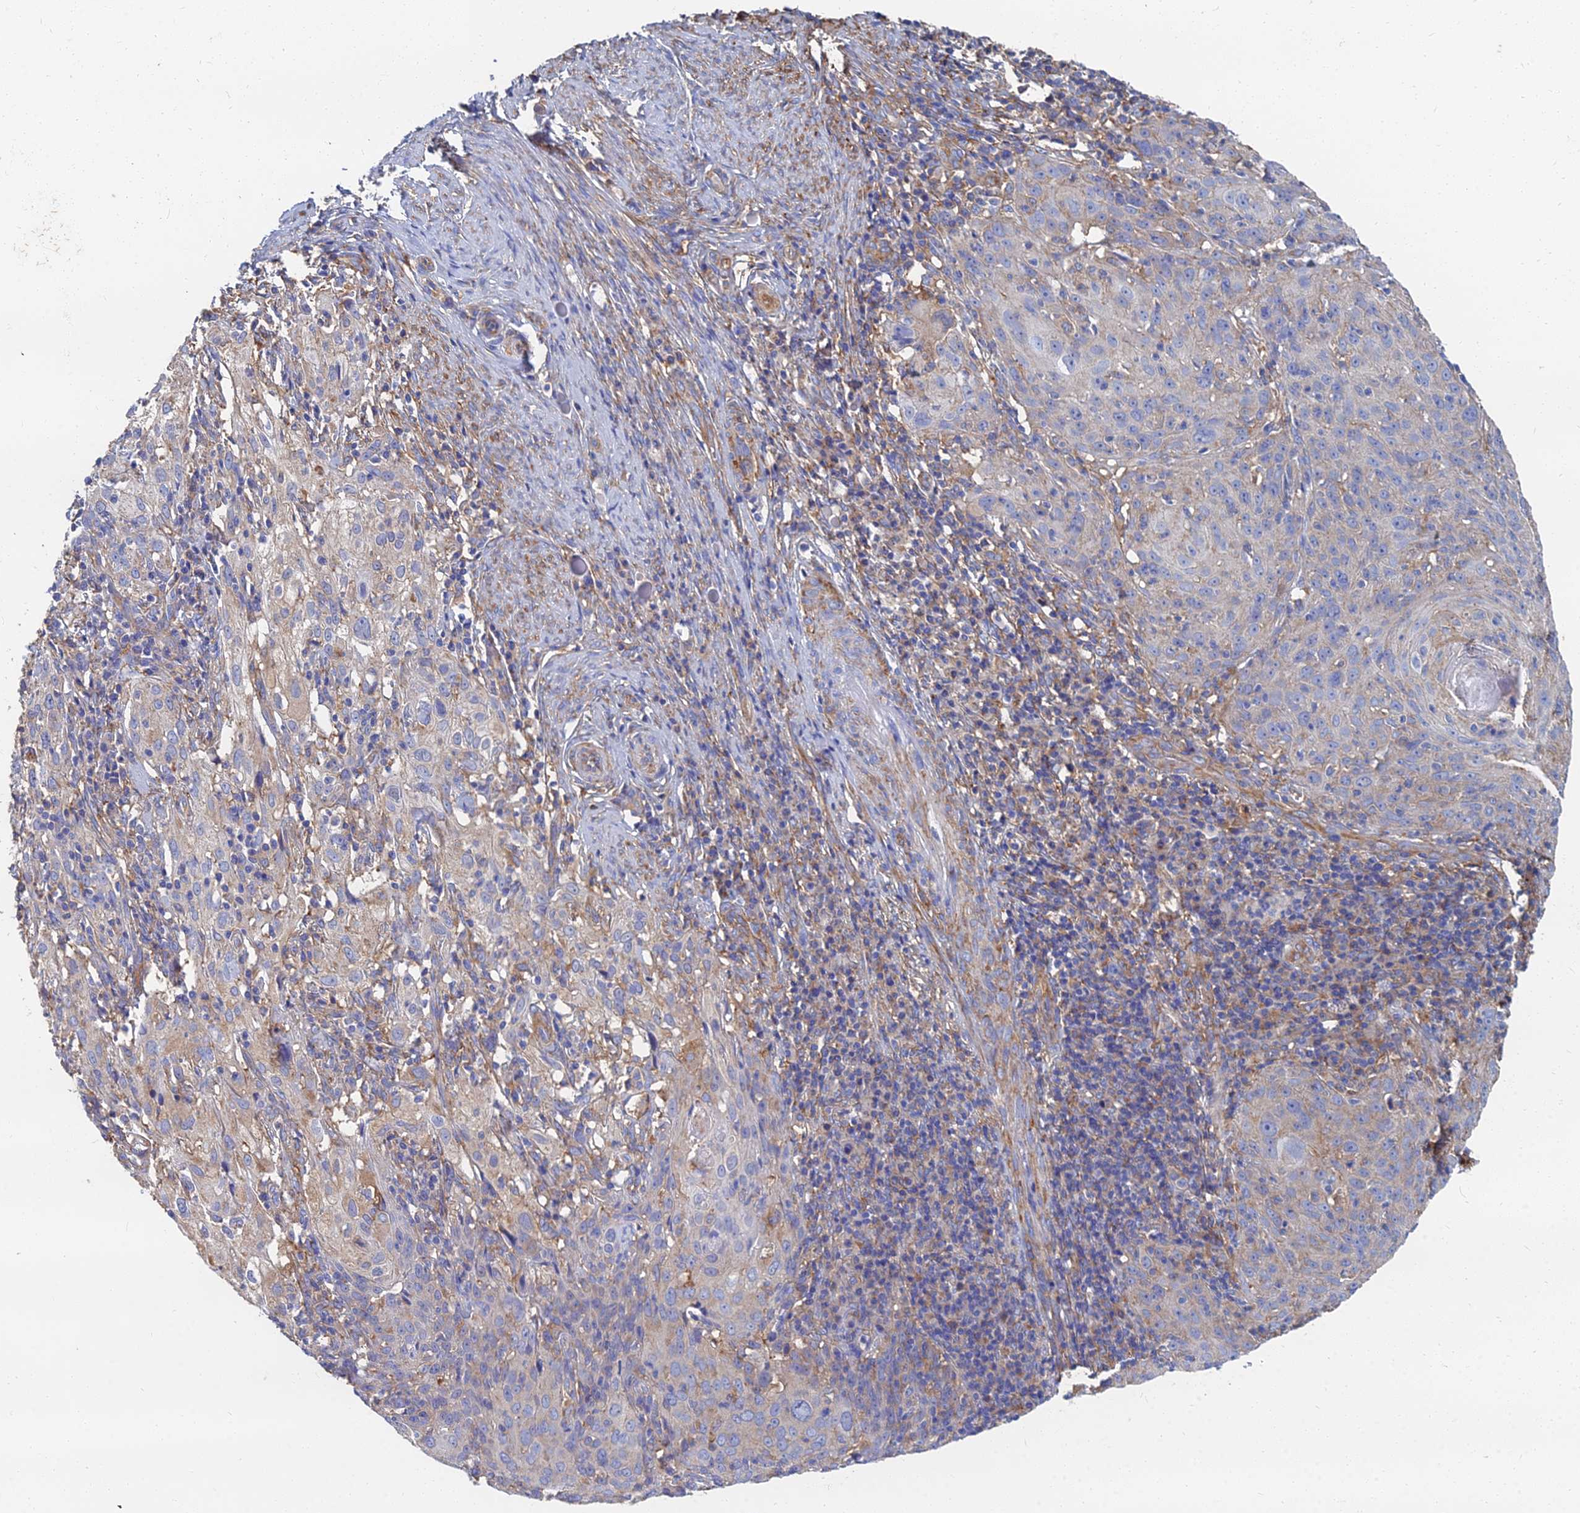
{"staining": {"intensity": "weak", "quantity": "<25%", "location": "cytoplasmic/membranous"}, "tissue": "cervical cancer", "cell_type": "Tumor cells", "image_type": "cancer", "snomed": [{"axis": "morphology", "description": "Squamous cell carcinoma, NOS"}, {"axis": "topography", "description": "Cervix"}], "caption": "Tumor cells are negative for protein expression in human cervical cancer (squamous cell carcinoma).", "gene": "GPR42", "patient": {"sex": "female", "age": 50}}